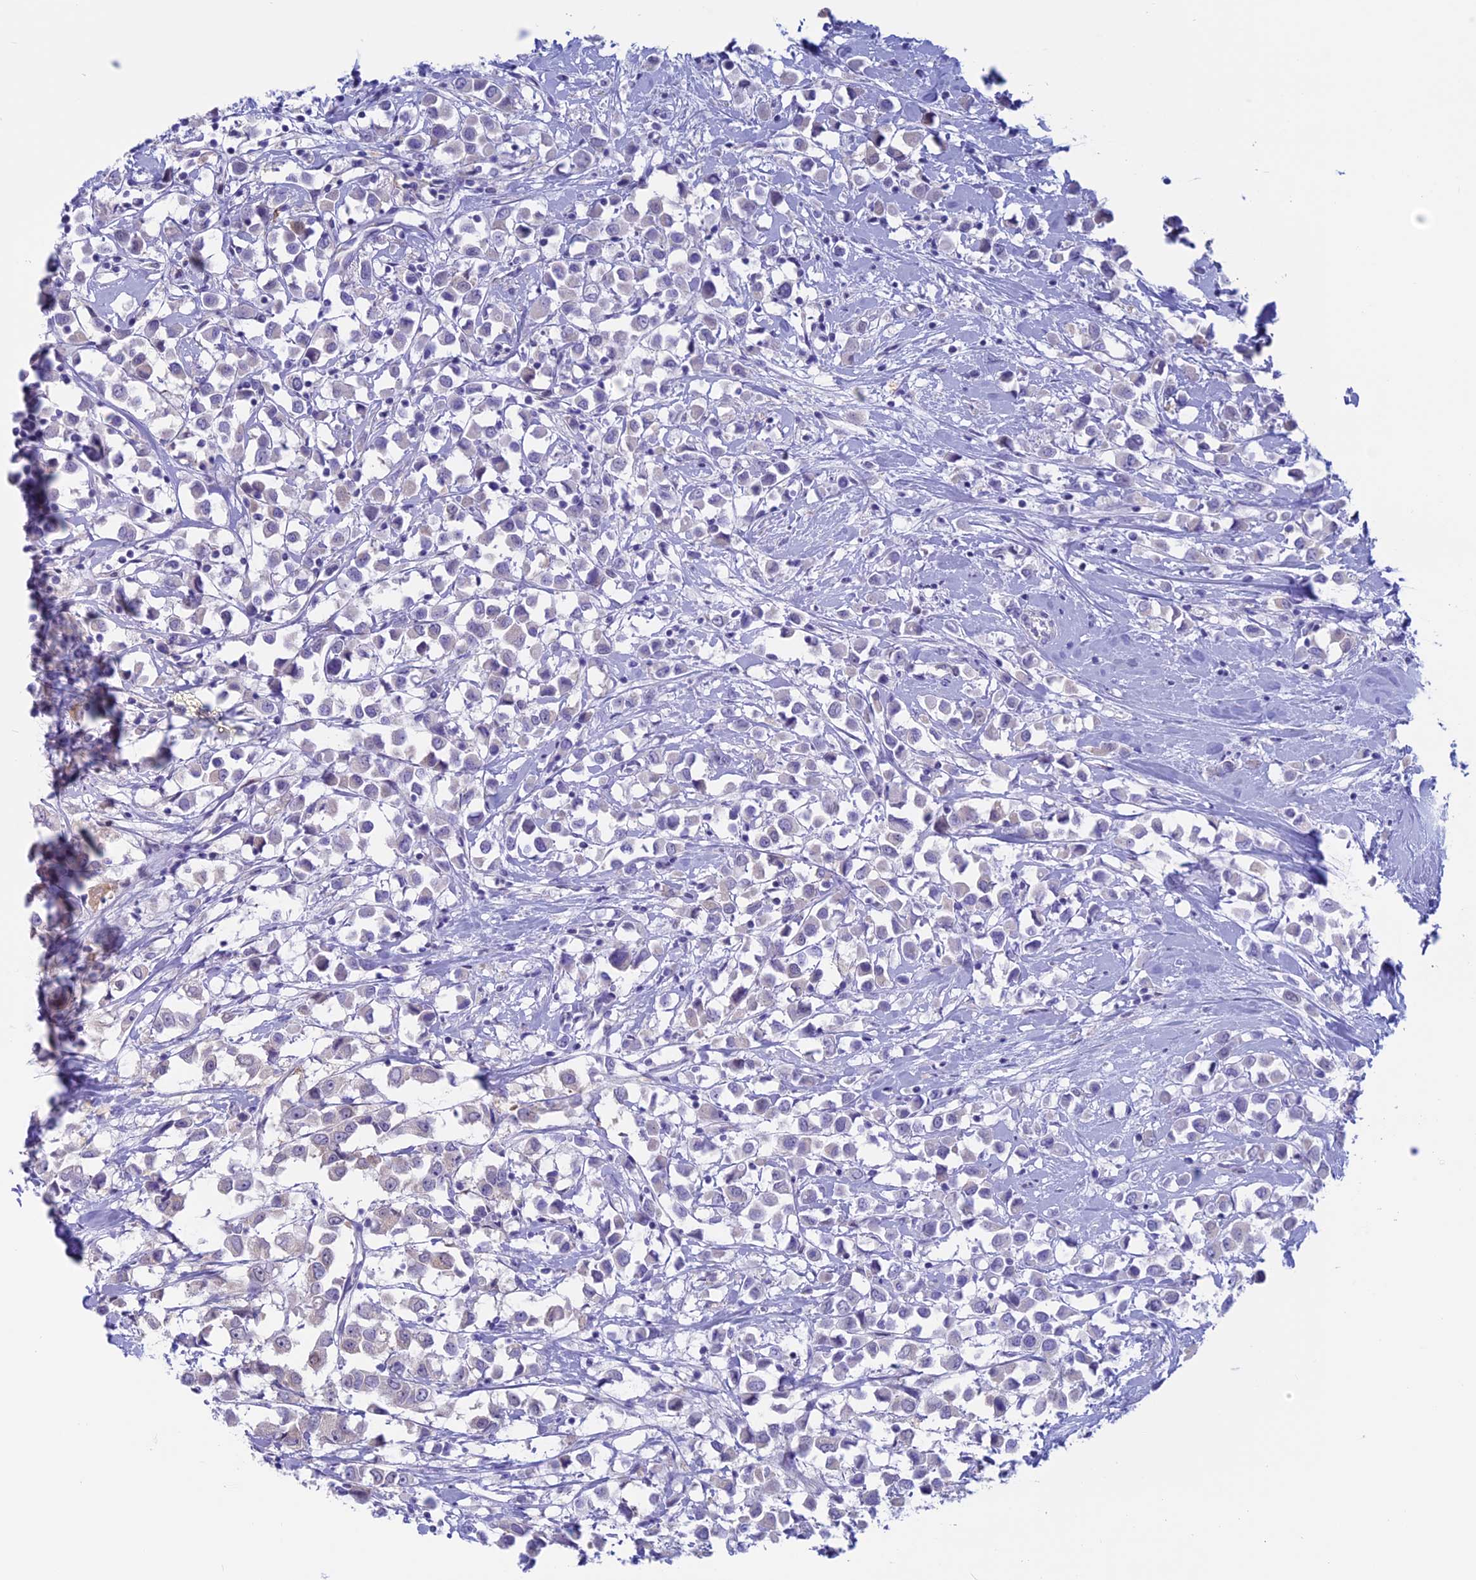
{"staining": {"intensity": "negative", "quantity": "none", "location": "none"}, "tissue": "breast cancer", "cell_type": "Tumor cells", "image_type": "cancer", "snomed": [{"axis": "morphology", "description": "Duct carcinoma"}, {"axis": "topography", "description": "Breast"}], "caption": "This is an IHC histopathology image of human breast infiltrating ductal carcinoma. There is no expression in tumor cells.", "gene": "LHFPL2", "patient": {"sex": "female", "age": 61}}